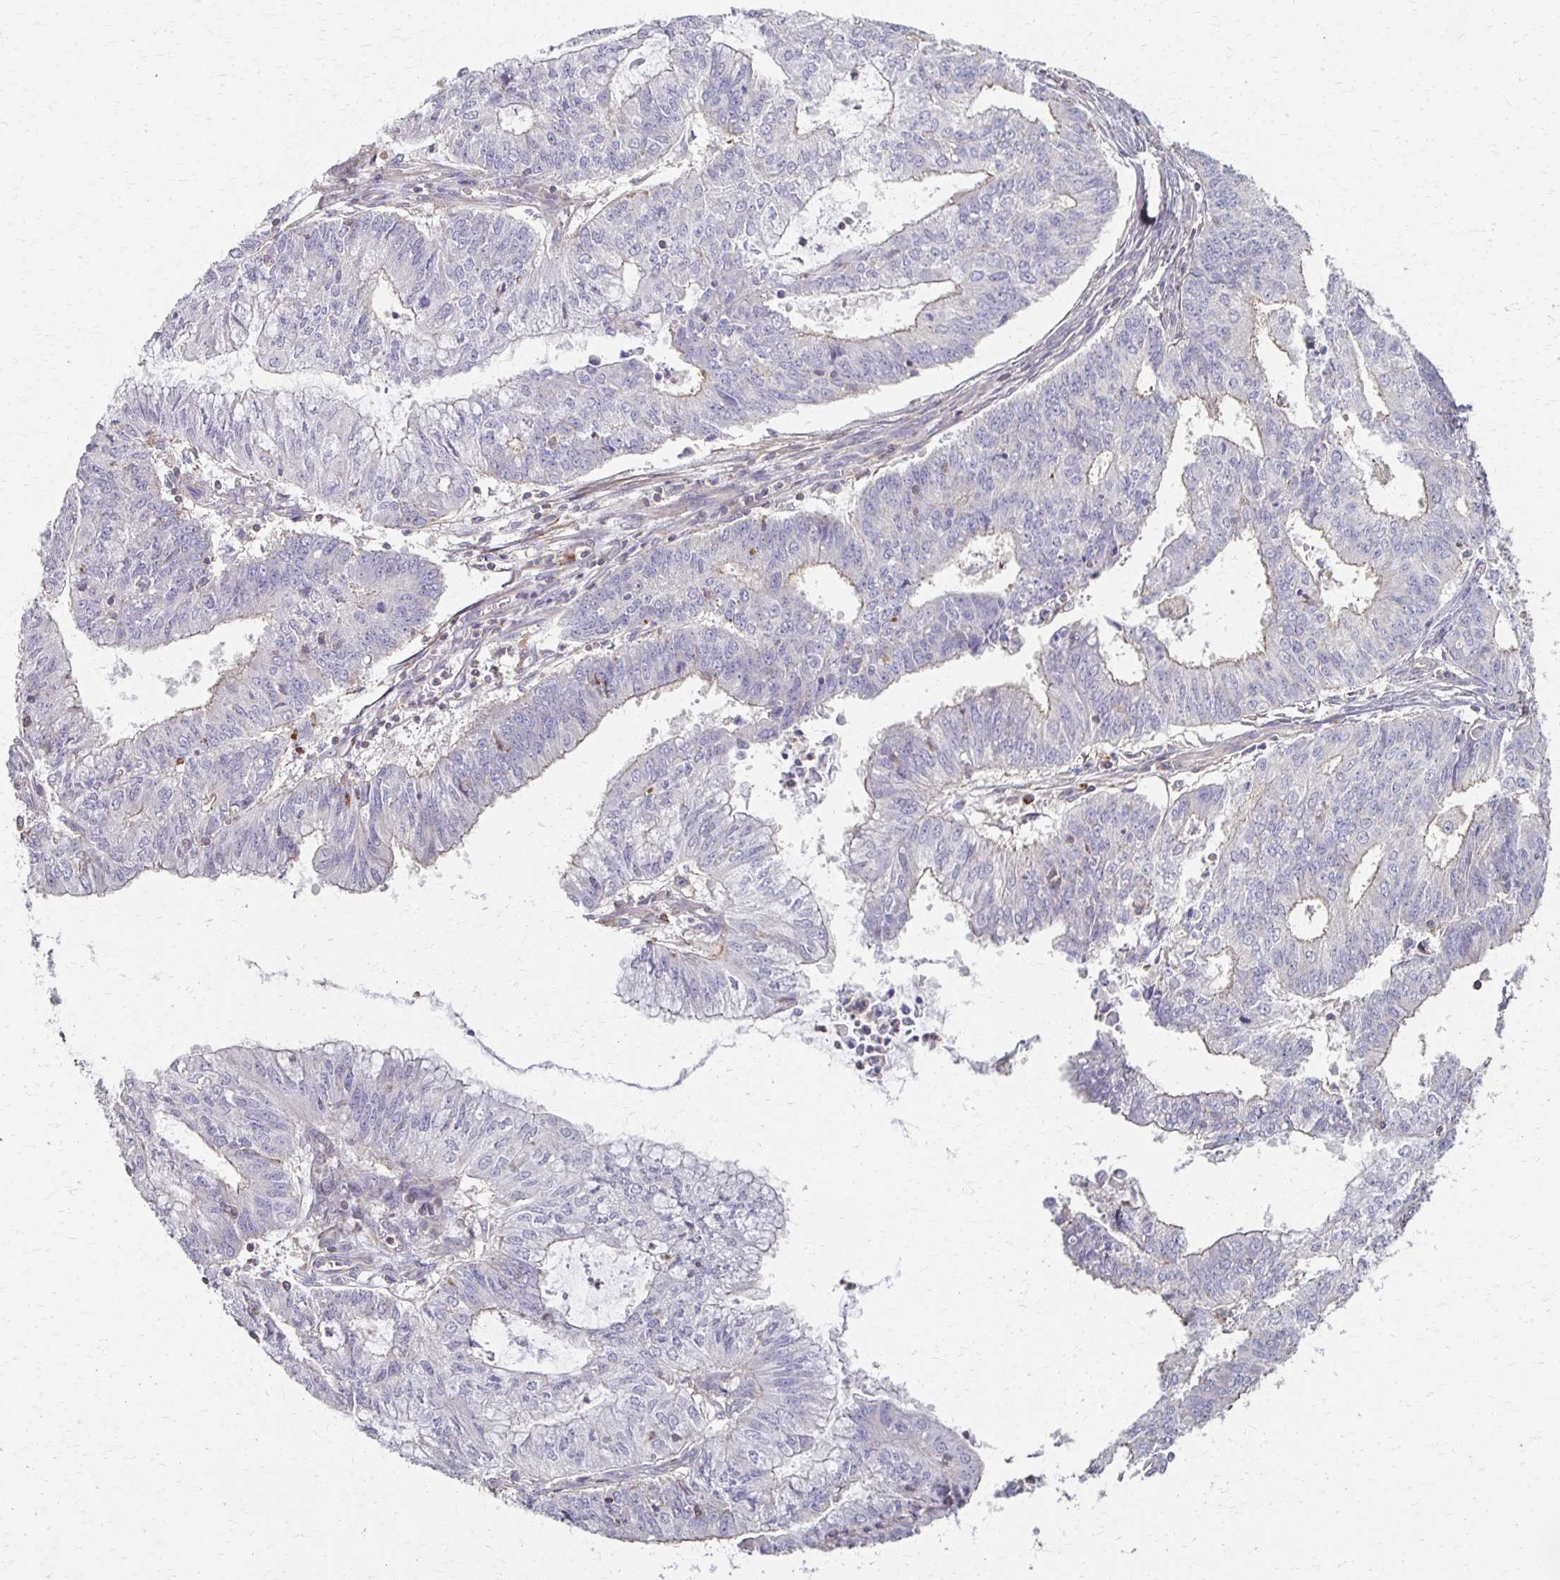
{"staining": {"intensity": "negative", "quantity": "none", "location": "none"}, "tissue": "endometrial cancer", "cell_type": "Tumor cells", "image_type": "cancer", "snomed": [{"axis": "morphology", "description": "Adenocarcinoma, NOS"}, {"axis": "topography", "description": "Endometrium"}], "caption": "Immunohistochemistry image of endometrial cancer (adenocarcinoma) stained for a protein (brown), which displays no positivity in tumor cells.", "gene": "C1QTNF7", "patient": {"sex": "female", "age": 61}}